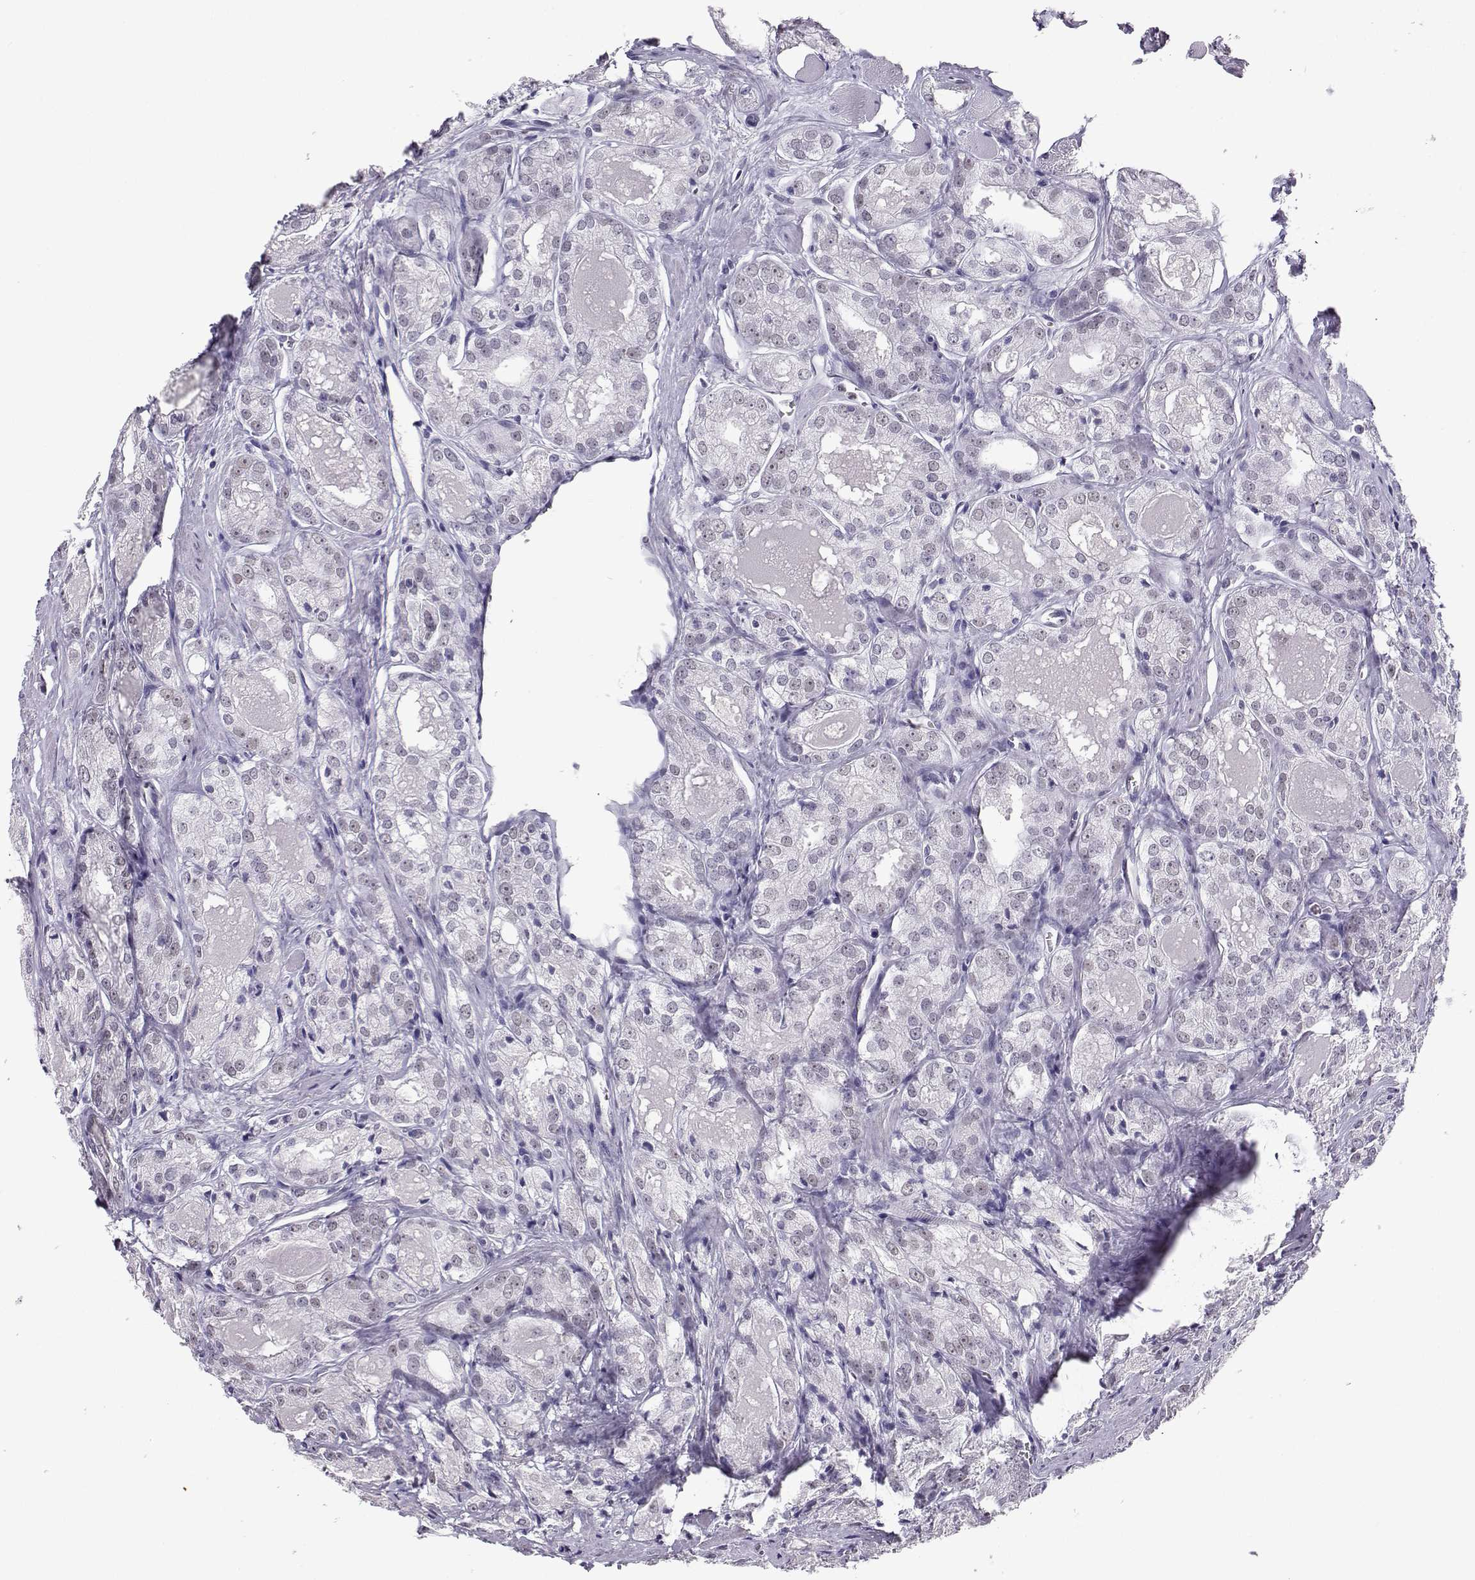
{"staining": {"intensity": "negative", "quantity": "none", "location": "none"}, "tissue": "prostate cancer", "cell_type": "Tumor cells", "image_type": "cancer", "snomed": [{"axis": "morphology", "description": "Adenocarcinoma, NOS"}, {"axis": "morphology", "description": "Adenocarcinoma, High grade"}, {"axis": "topography", "description": "Prostate"}], "caption": "High magnification brightfield microscopy of prostate adenocarcinoma (high-grade) stained with DAB (brown) and counterstained with hematoxylin (blue): tumor cells show no significant positivity.", "gene": "TEDC2", "patient": {"sex": "male", "age": 70}}